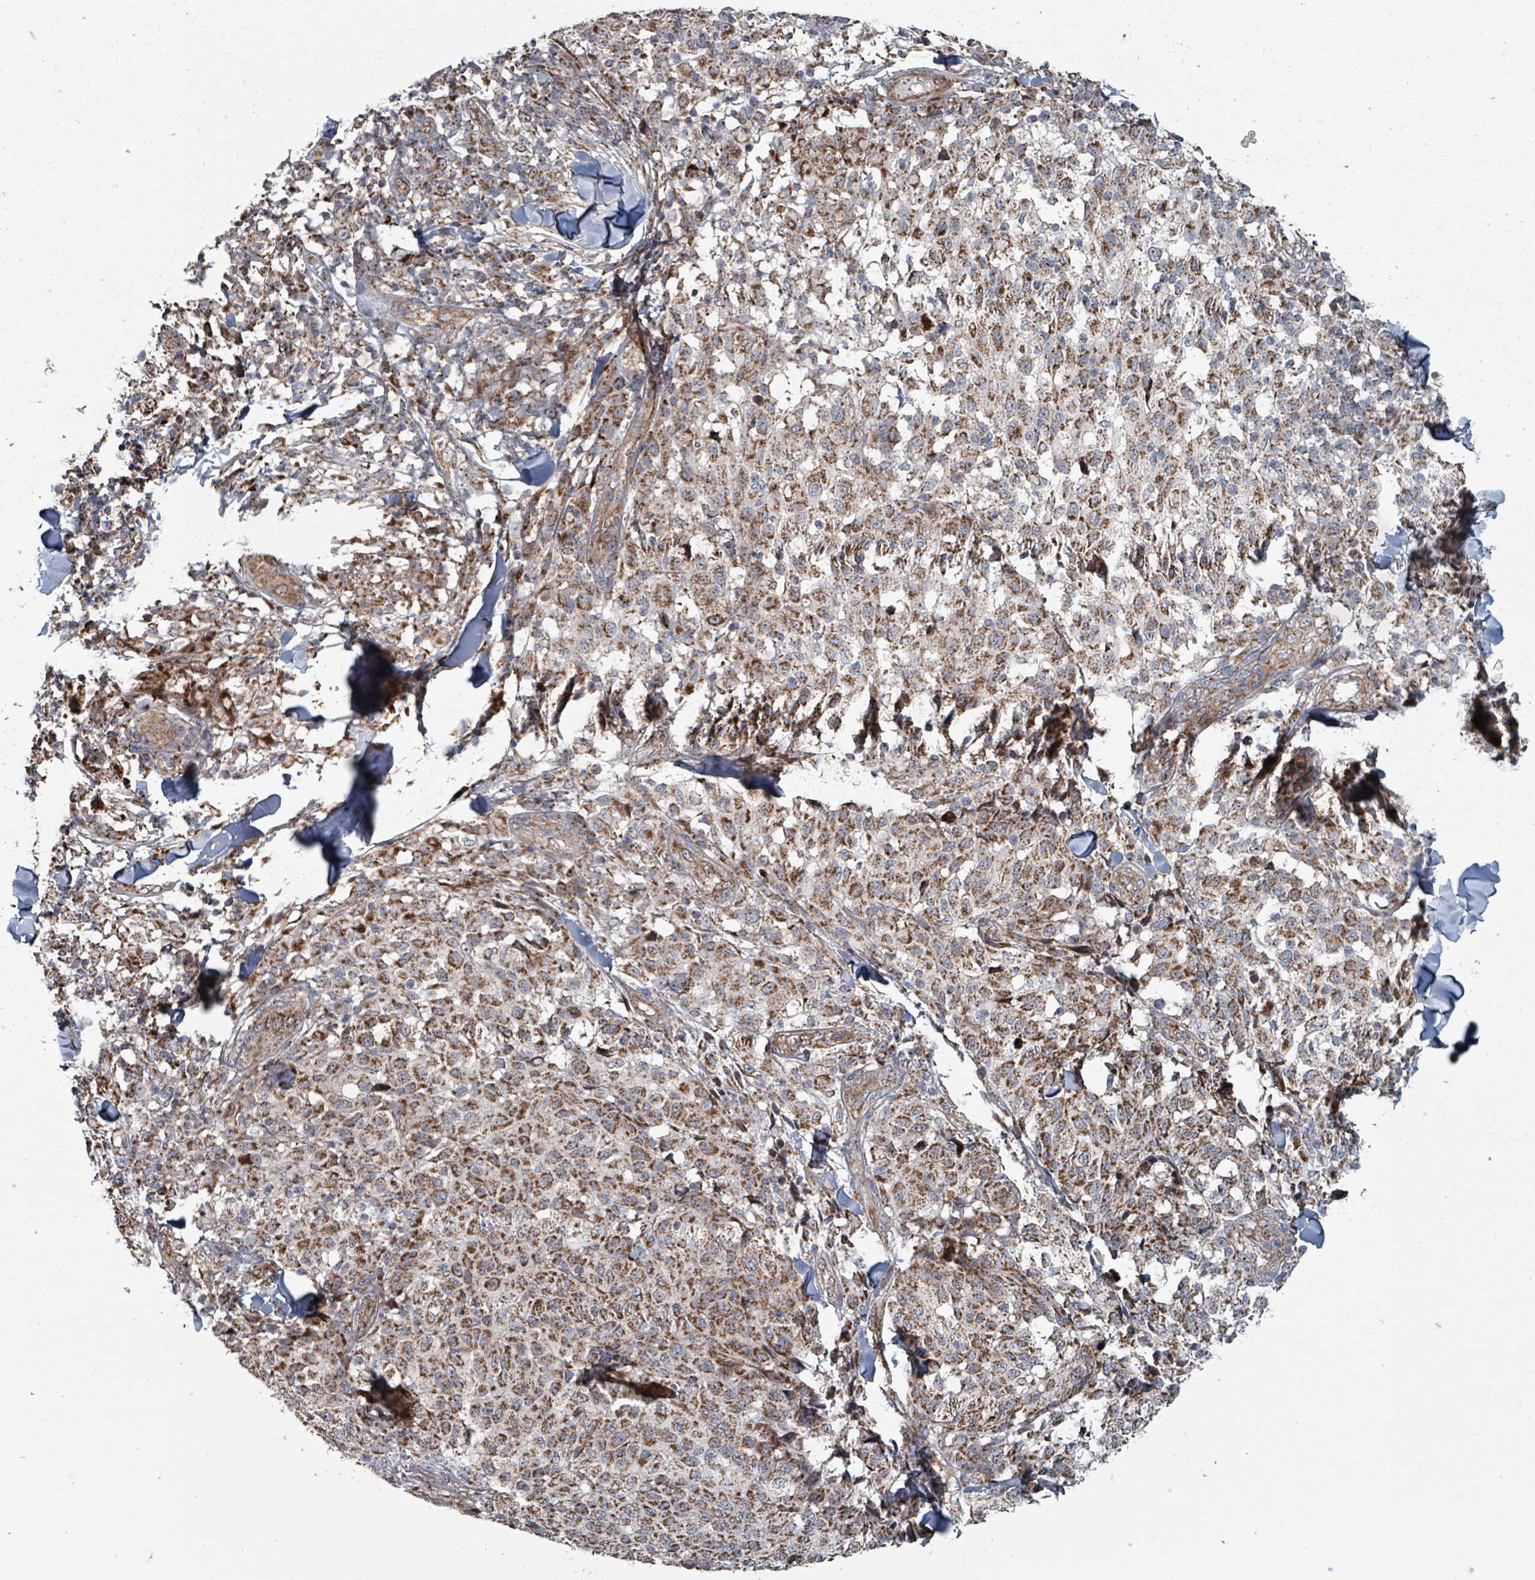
{"staining": {"intensity": "moderate", "quantity": ">75%", "location": "cytoplasmic/membranous"}, "tissue": "melanoma", "cell_type": "Tumor cells", "image_type": "cancer", "snomed": [{"axis": "morphology", "description": "Malignant melanoma, NOS"}, {"axis": "topography", "description": "Skin"}], "caption": "Protein staining of malignant melanoma tissue displays moderate cytoplasmic/membranous staining in about >75% of tumor cells.", "gene": "MRPL4", "patient": {"sex": "male", "age": 66}}